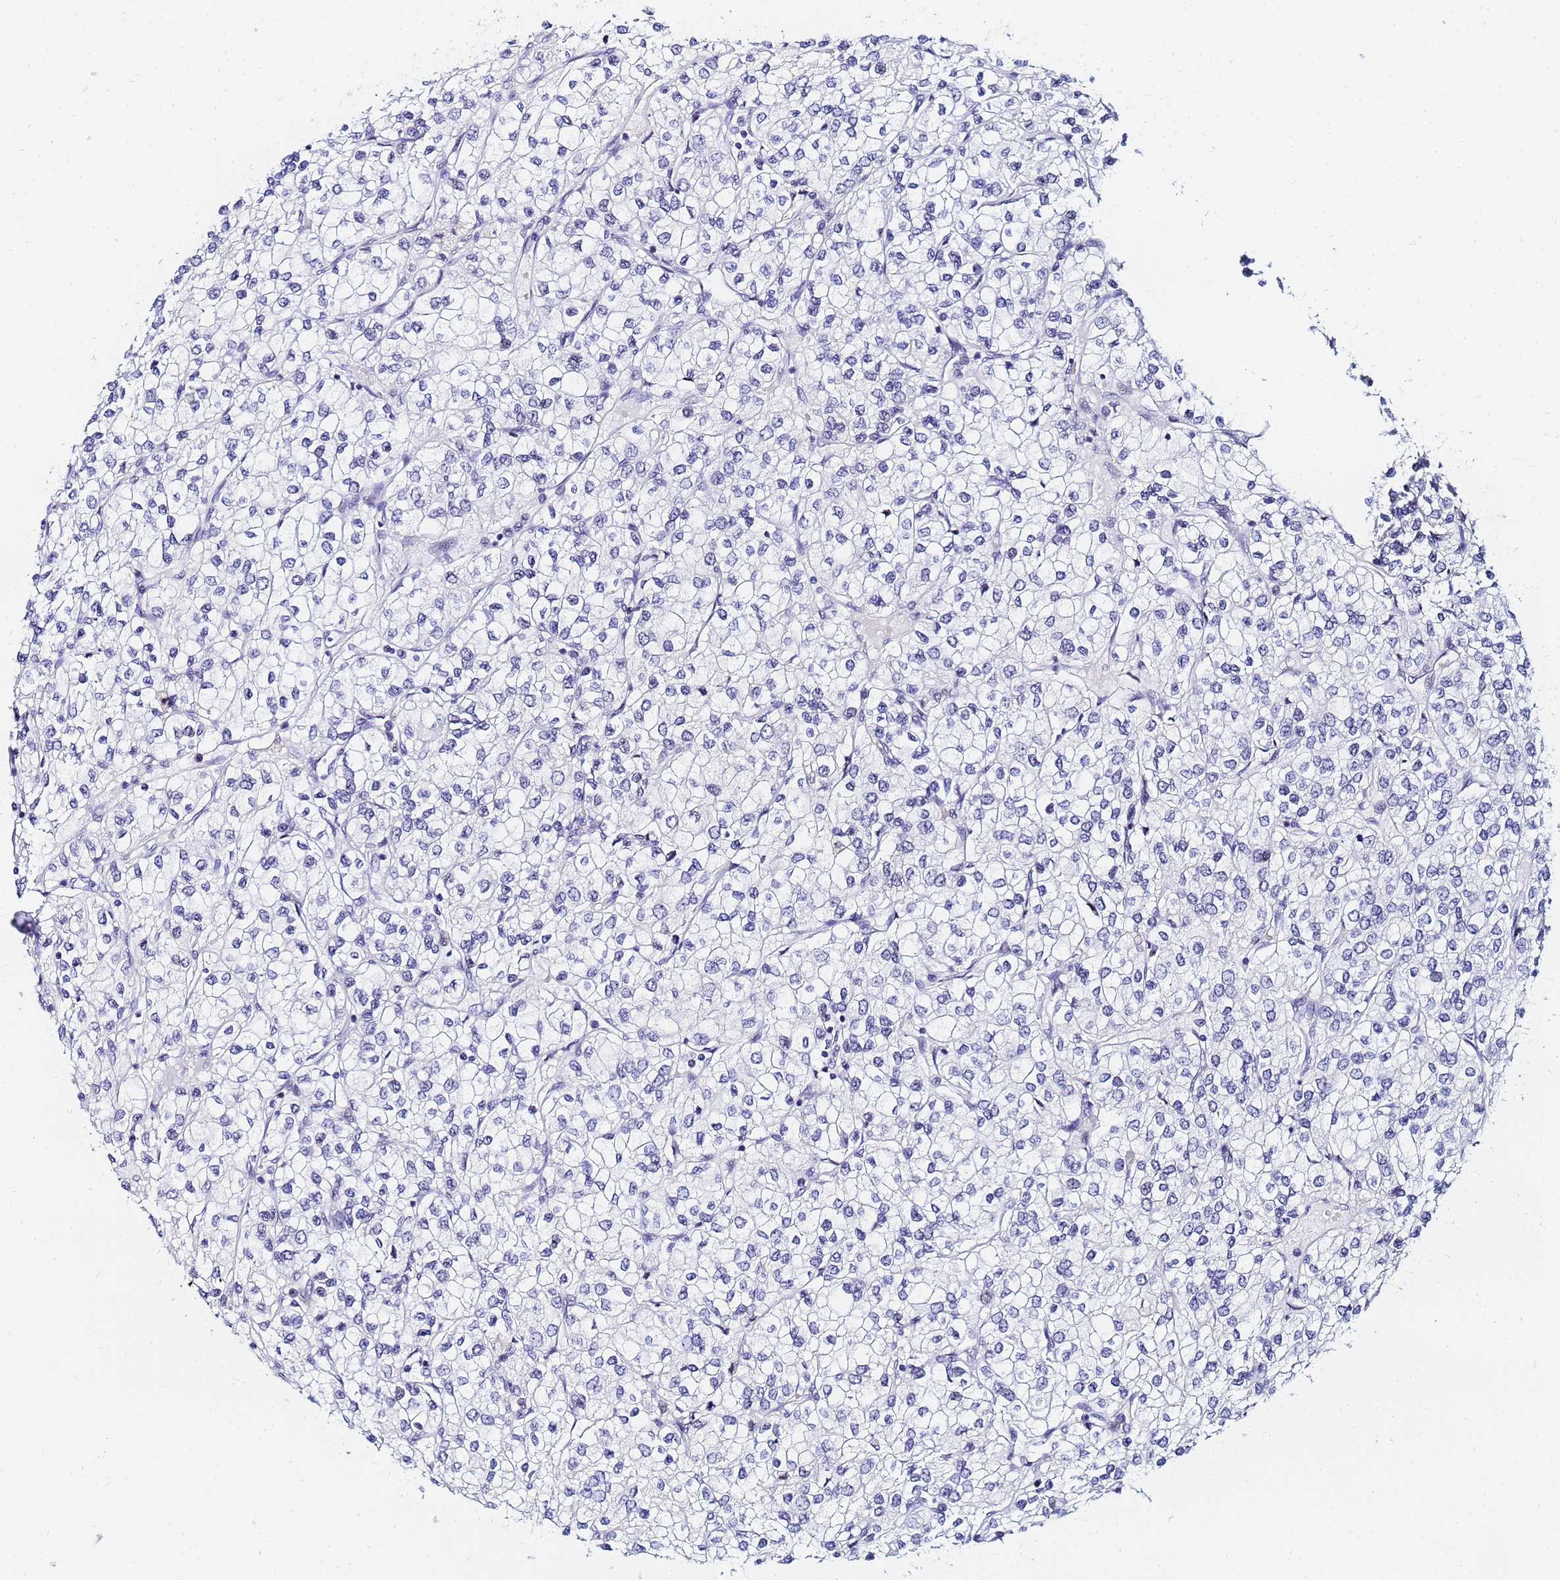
{"staining": {"intensity": "negative", "quantity": "none", "location": "none"}, "tissue": "renal cancer", "cell_type": "Tumor cells", "image_type": "cancer", "snomed": [{"axis": "morphology", "description": "Adenocarcinoma, NOS"}, {"axis": "topography", "description": "Kidney"}], "caption": "Tumor cells are negative for brown protein staining in renal adenocarcinoma.", "gene": "CKMT1A", "patient": {"sex": "male", "age": 80}}